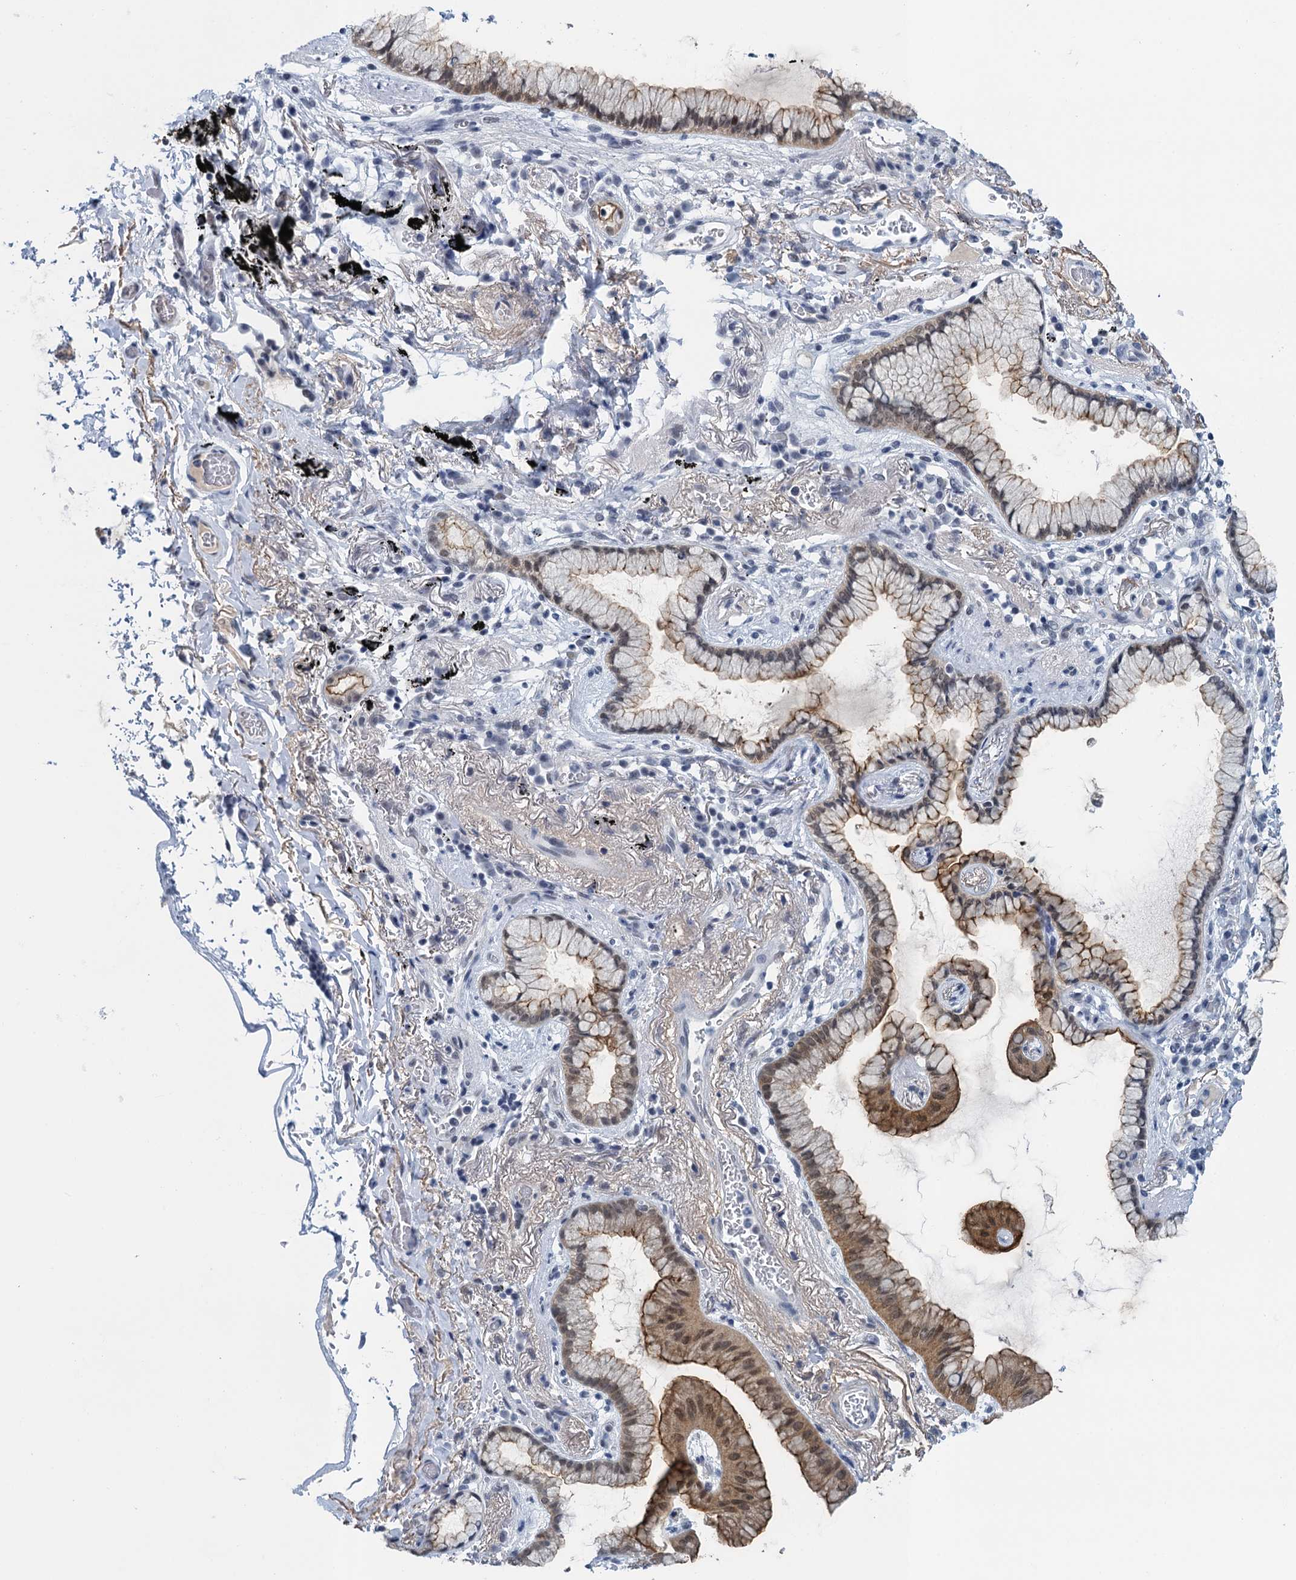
{"staining": {"intensity": "moderate", "quantity": ">75%", "location": "cytoplasmic/membranous,nuclear"}, "tissue": "lung cancer", "cell_type": "Tumor cells", "image_type": "cancer", "snomed": [{"axis": "morphology", "description": "Adenocarcinoma, NOS"}, {"axis": "topography", "description": "Lung"}], "caption": "Brown immunohistochemical staining in lung cancer displays moderate cytoplasmic/membranous and nuclear staining in about >75% of tumor cells.", "gene": "EPS8L1", "patient": {"sex": "female", "age": 70}}